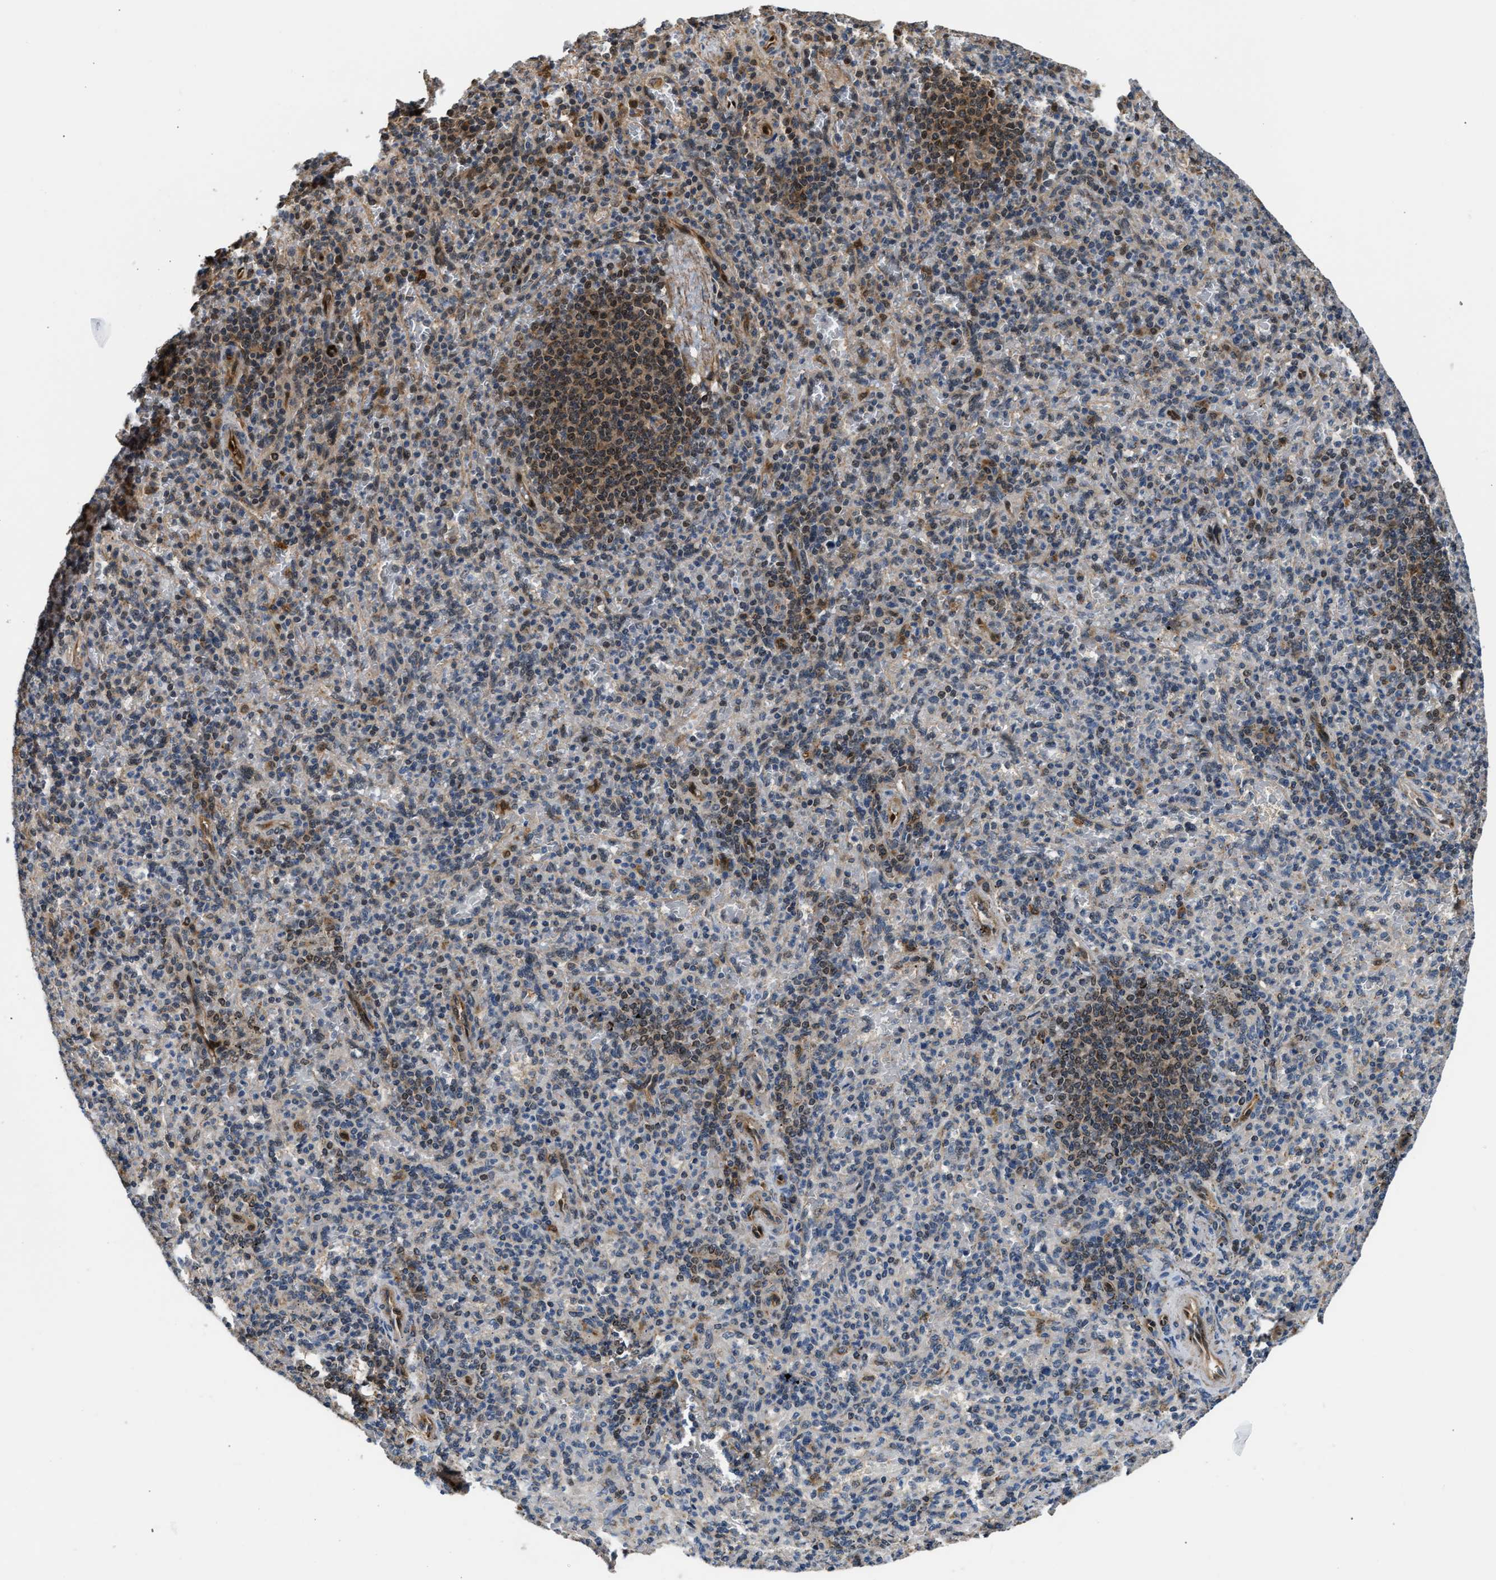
{"staining": {"intensity": "moderate", "quantity": "<25%", "location": "cytoplasmic/membranous,nuclear"}, "tissue": "spleen", "cell_type": "Cells in red pulp", "image_type": "normal", "snomed": [{"axis": "morphology", "description": "Normal tissue, NOS"}, {"axis": "topography", "description": "Spleen"}], "caption": "A brown stain shows moderate cytoplasmic/membranous,nuclear staining of a protein in cells in red pulp of benign spleen.", "gene": "PPA1", "patient": {"sex": "female", "age": 74}}